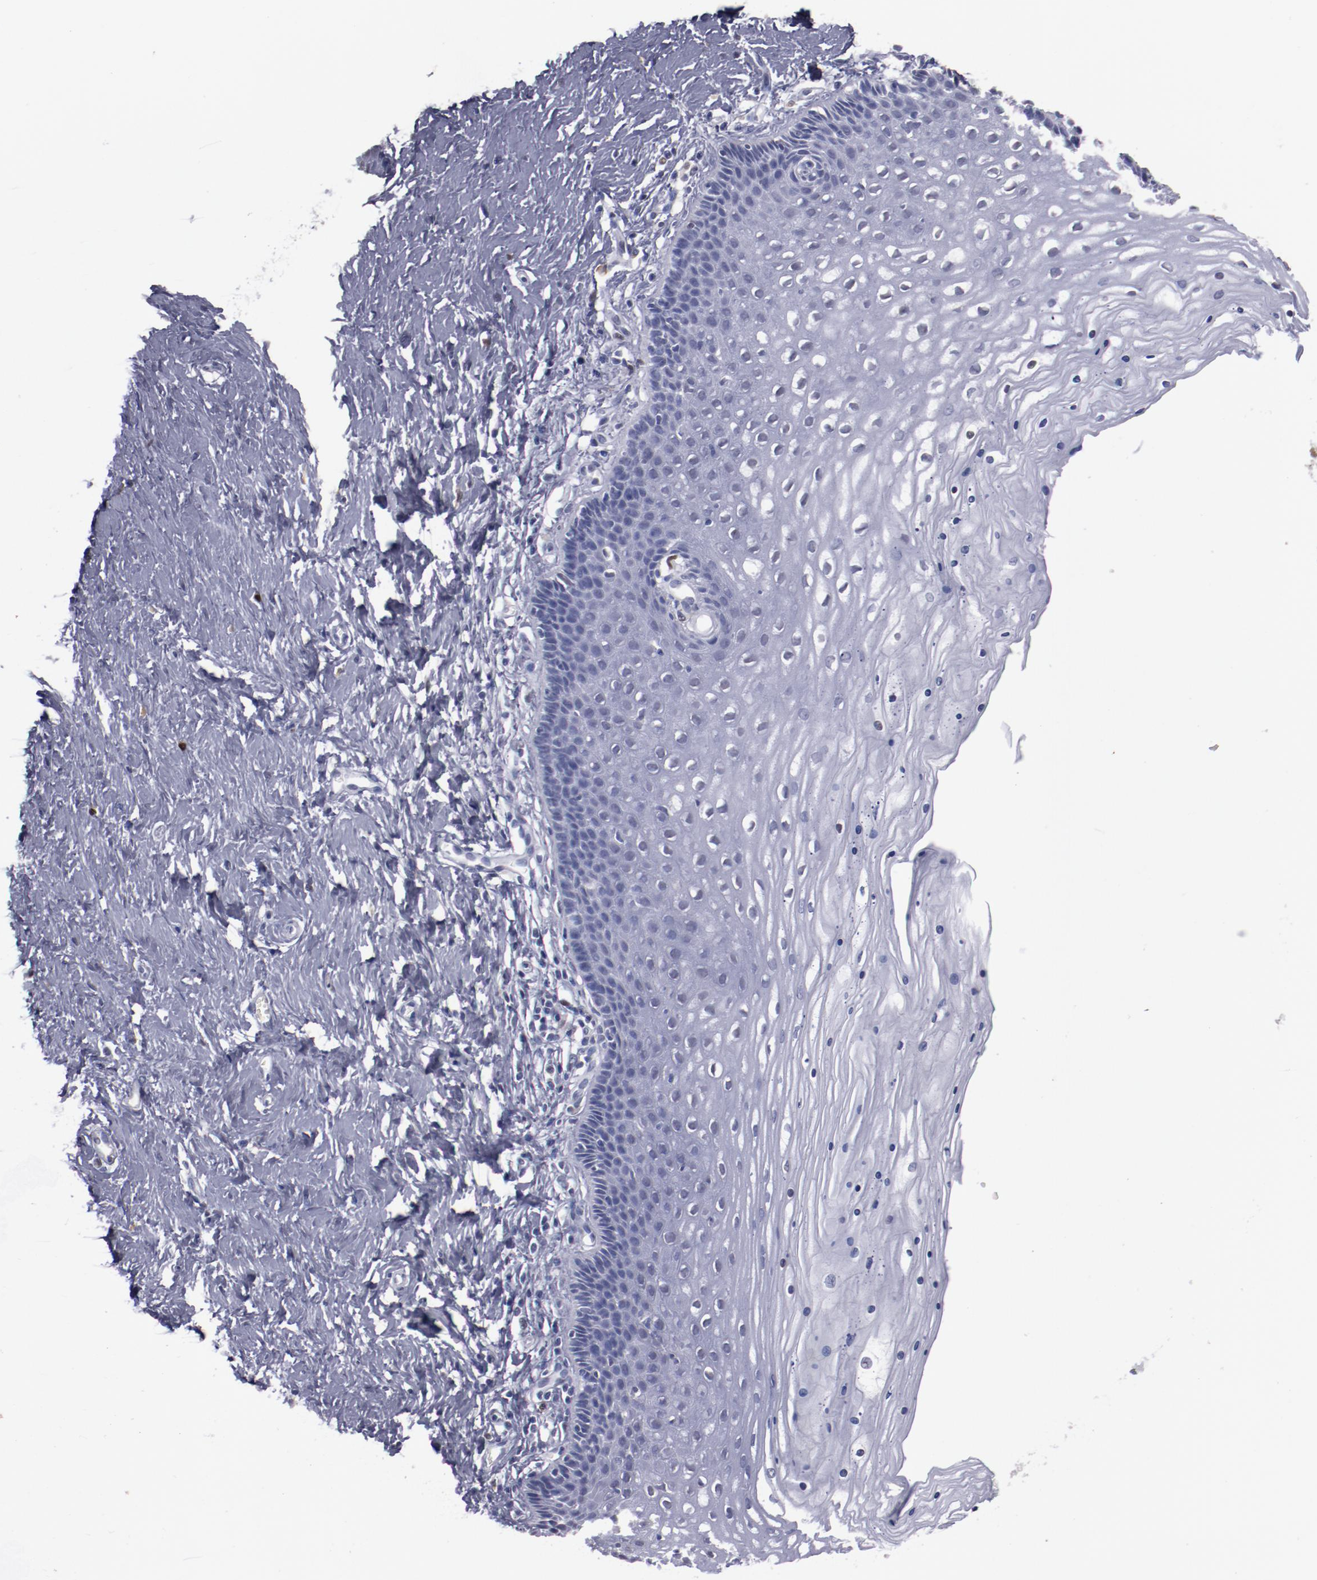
{"staining": {"intensity": "negative", "quantity": "none", "location": "none"}, "tissue": "cervix", "cell_type": "Glandular cells", "image_type": "normal", "snomed": [{"axis": "morphology", "description": "Normal tissue, NOS"}, {"axis": "topography", "description": "Cervix"}], "caption": "This photomicrograph is of unremarkable cervix stained with immunohistochemistry (IHC) to label a protein in brown with the nuclei are counter-stained blue. There is no expression in glandular cells.", "gene": "IRF4", "patient": {"sex": "female", "age": 39}}